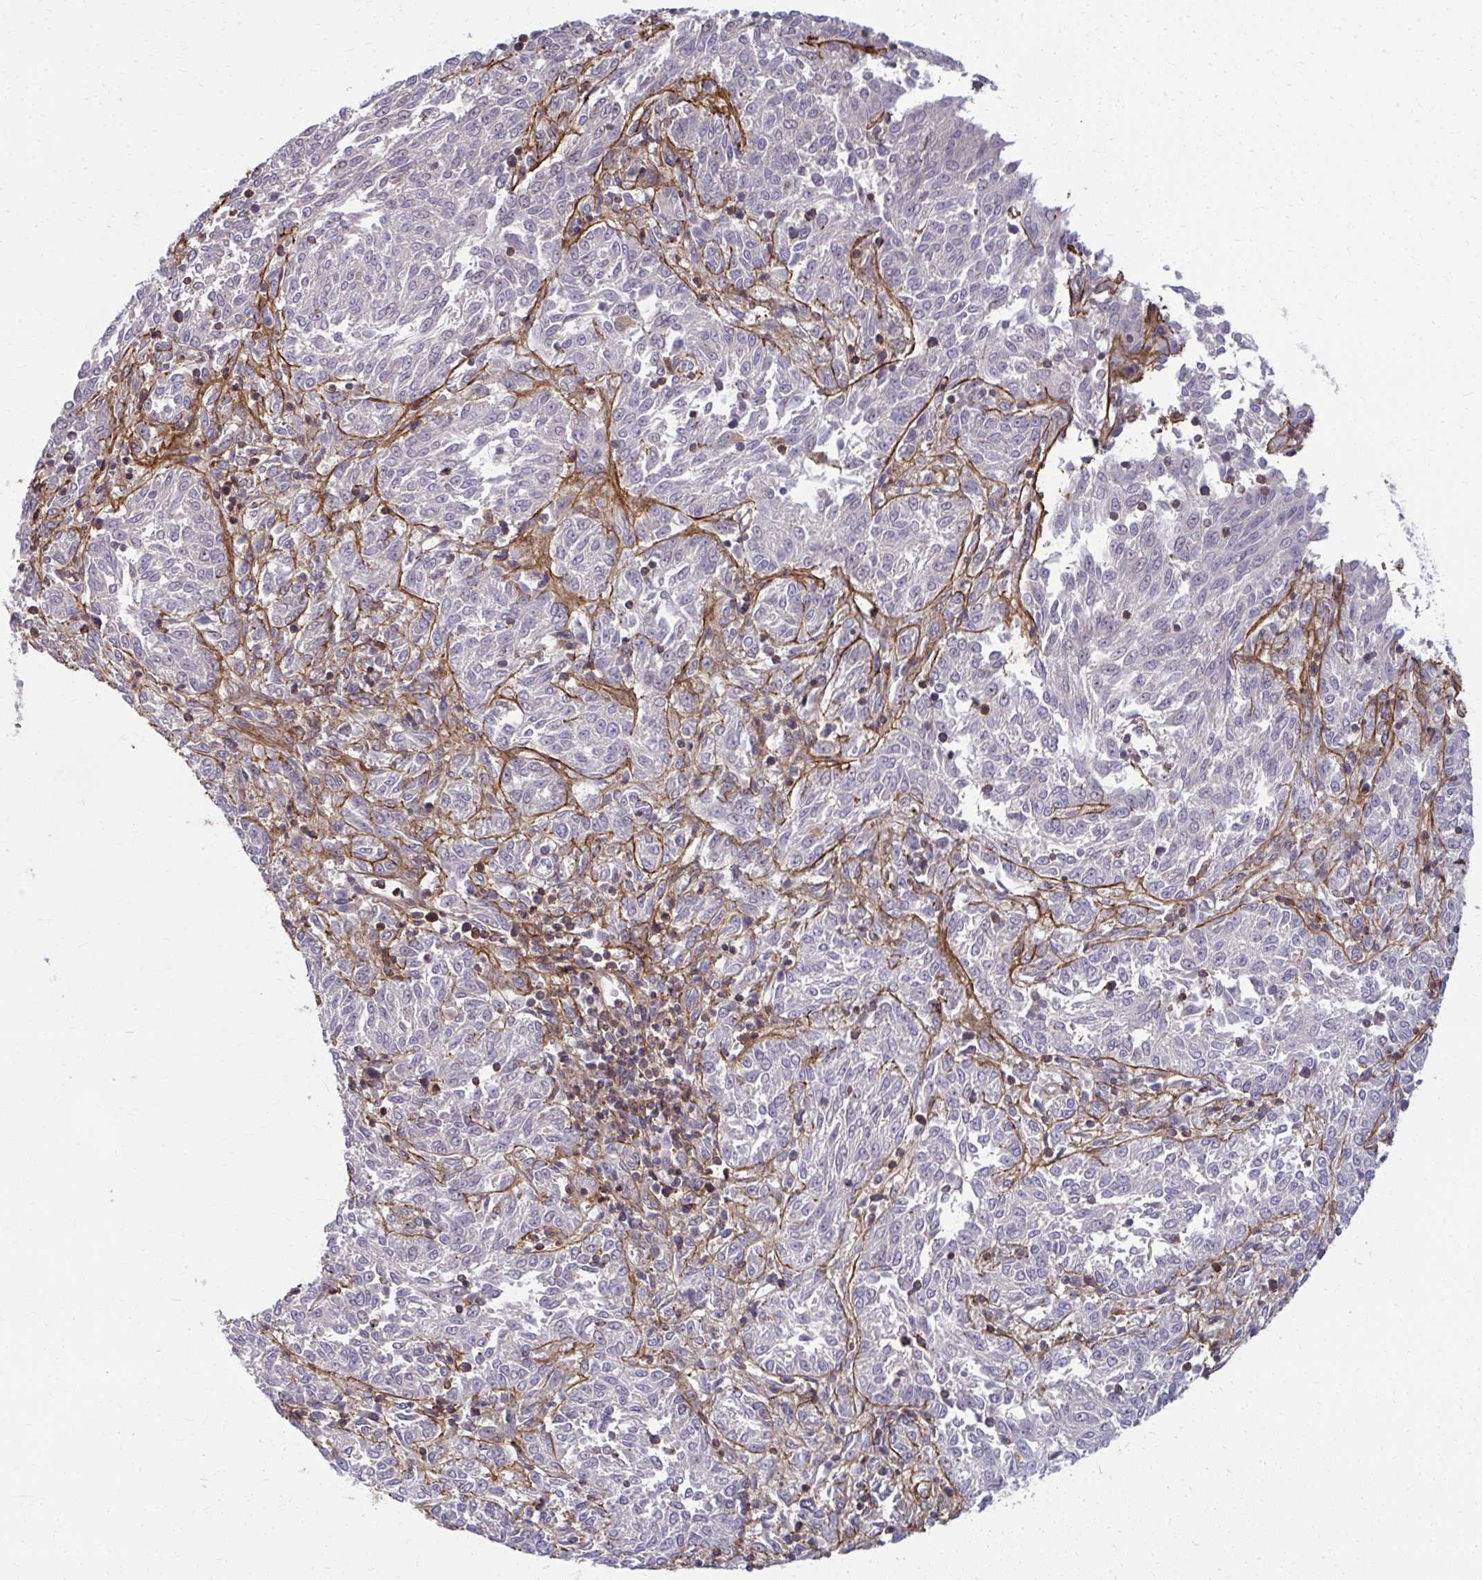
{"staining": {"intensity": "negative", "quantity": "none", "location": "none"}, "tissue": "melanoma", "cell_type": "Tumor cells", "image_type": "cancer", "snomed": [{"axis": "morphology", "description": "Malignant melanoma, NOS"}, {"axis": "topography", "description": "Skin"}], "caption": "Immunohistochemistry (IHC) image of human melanoma stained for a protein (brown), which shows no expression in tumor cells.", "gene": "AP5M1", "patient": {"sex": "female", "age": 72}}